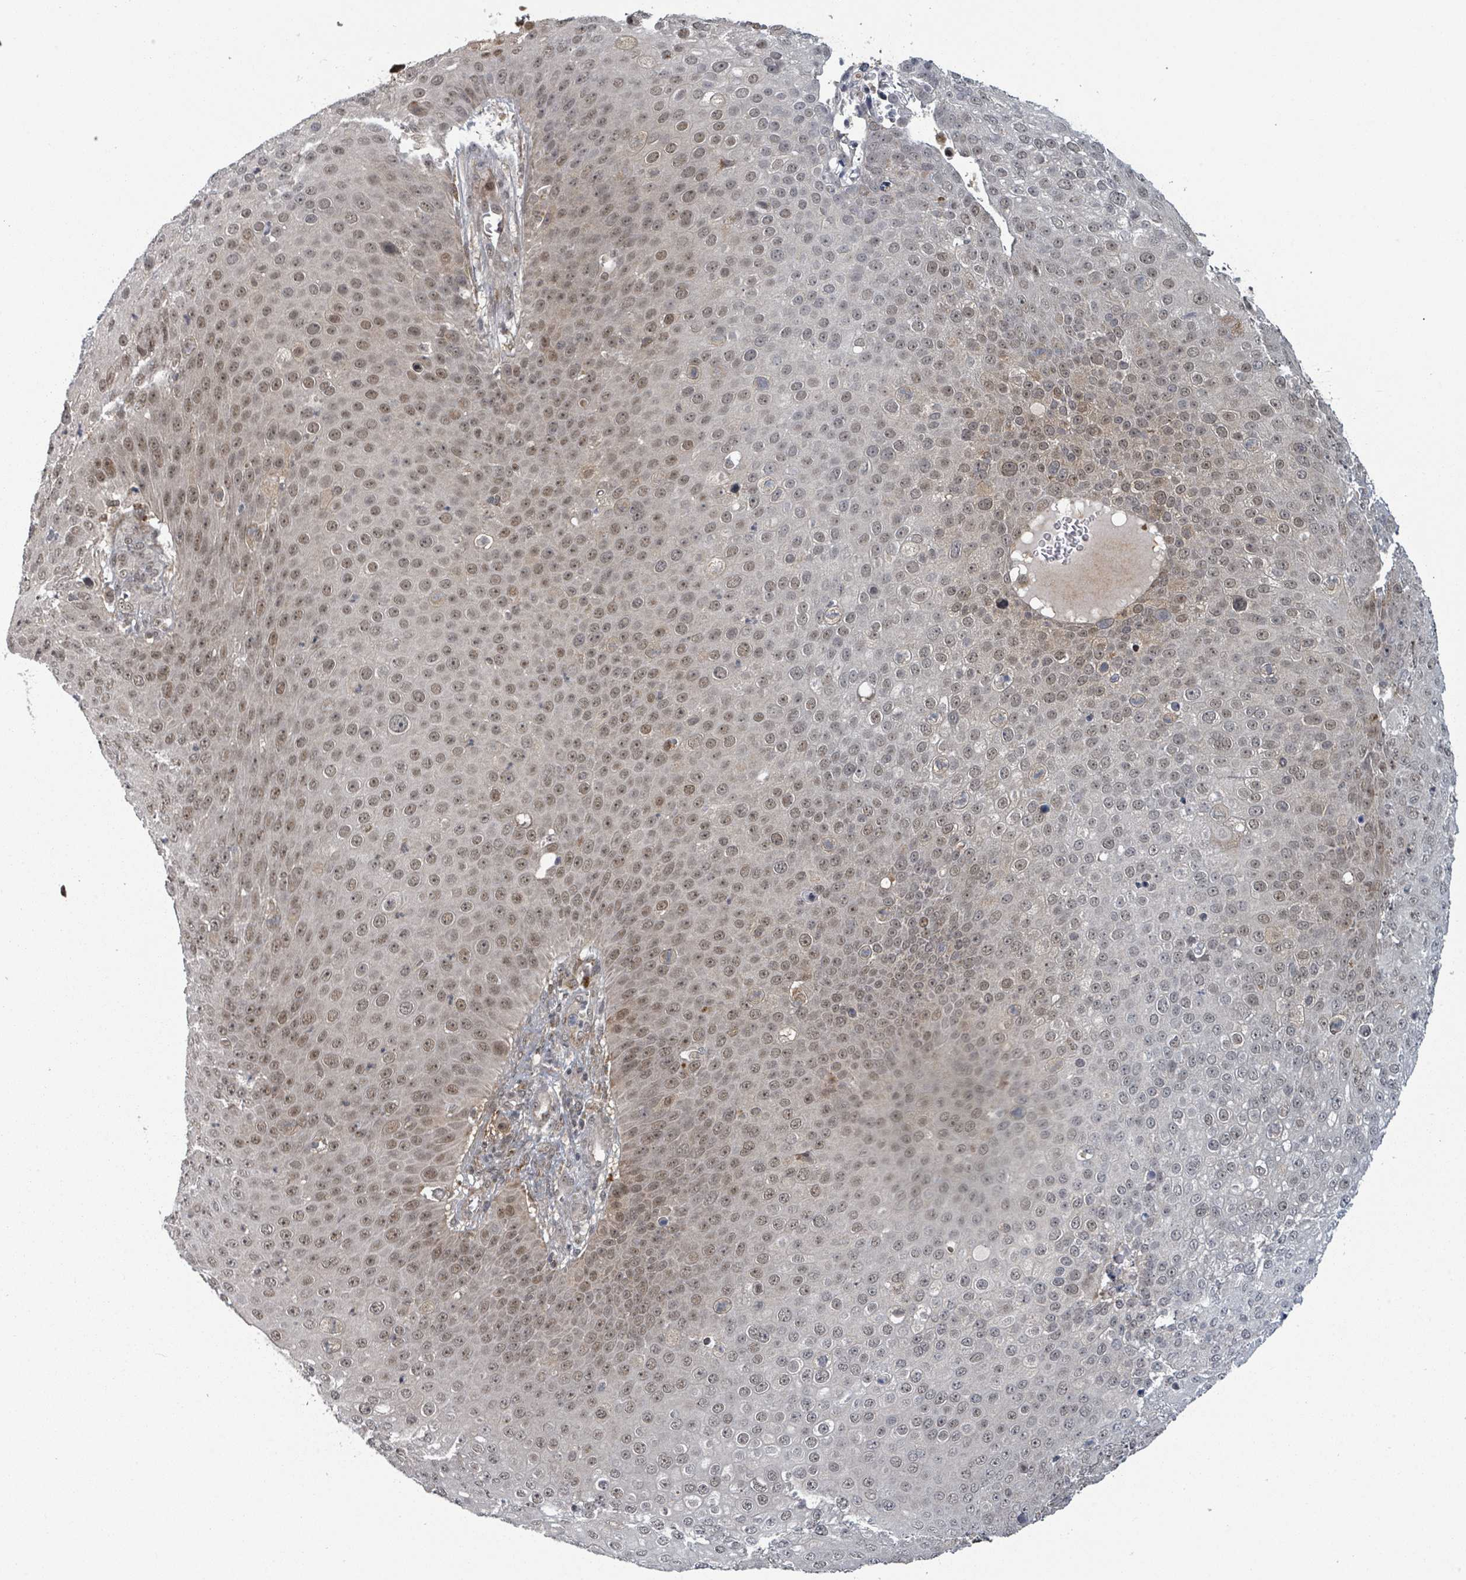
{"staining": {"intensity": "moderate", "quantity": ">75%", "location": "nuclear"}, "tissue": "skin cancer", "cell_type": "Tumor cells", "image_type": "cancer", "snomed": [{"axis": "morphology", "description": "Squamous cell carcinoma, NOS"}, {"axis": "topography", "description": "Skin"}], "caption": "Immunohistochemical staining of human skin cancer exhibits medium levels of moderate nuclear staining in about >75% of tumor cells. The protein is shown in brown color, while the nuclei are stained blue.", "gene": "GTF3C1", "patient": {"sex": "male", "age": 71}}